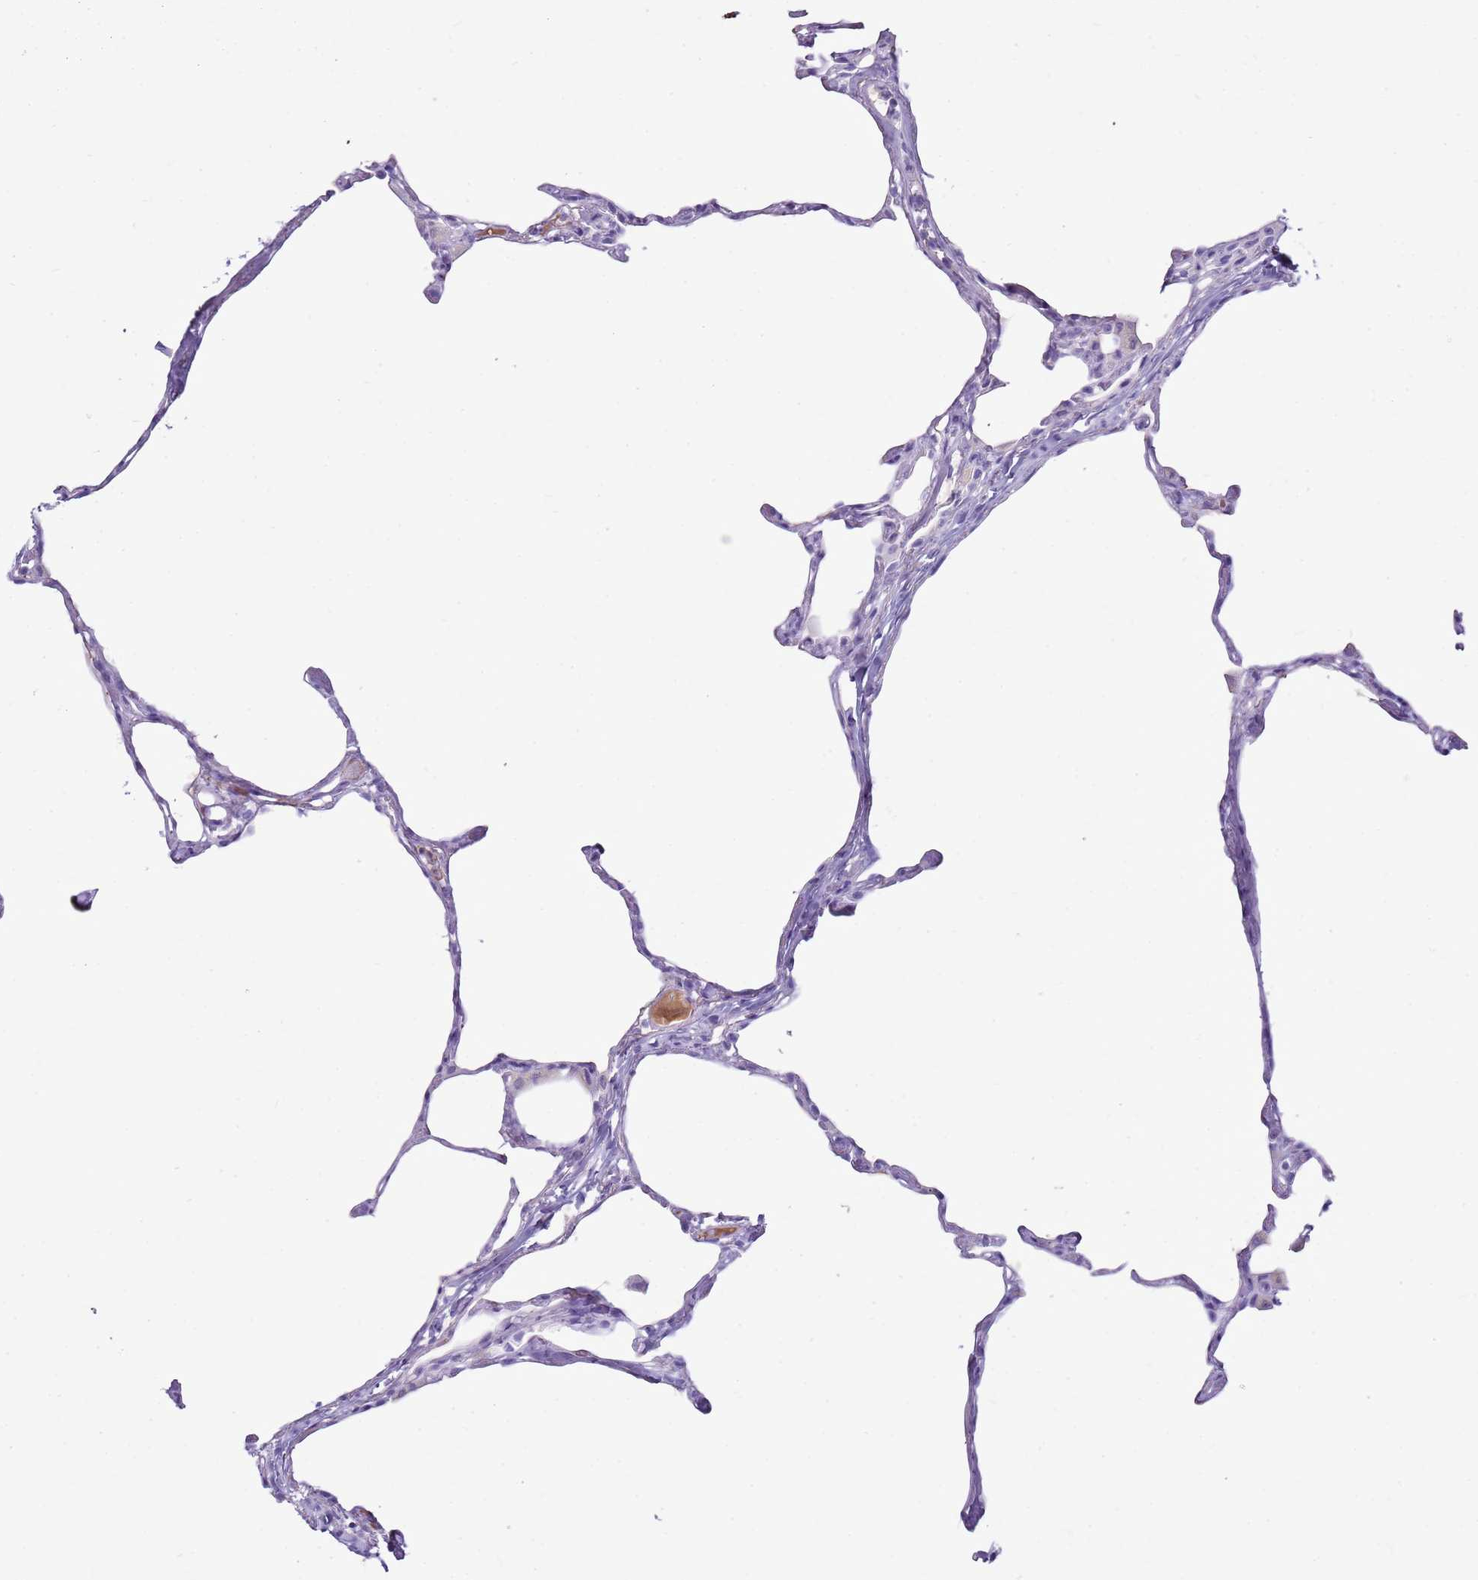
{"staining": {"intensity": "negative", "quantity": "none", "location": "none"}, "tissue": "lung", "cell_type": "Alveolar cells", "image_type": "normal", "snomed": [{"axis": "morphology", "description": "Normal tissue, NOS"}, {"axis": "topography", "description": "Lung"}], "caption": "Micrograph shows no protein expression in alveolar cells of normal lung.", "gene": "IGKV3", "patient": {"sex": "male", "age": 65}}